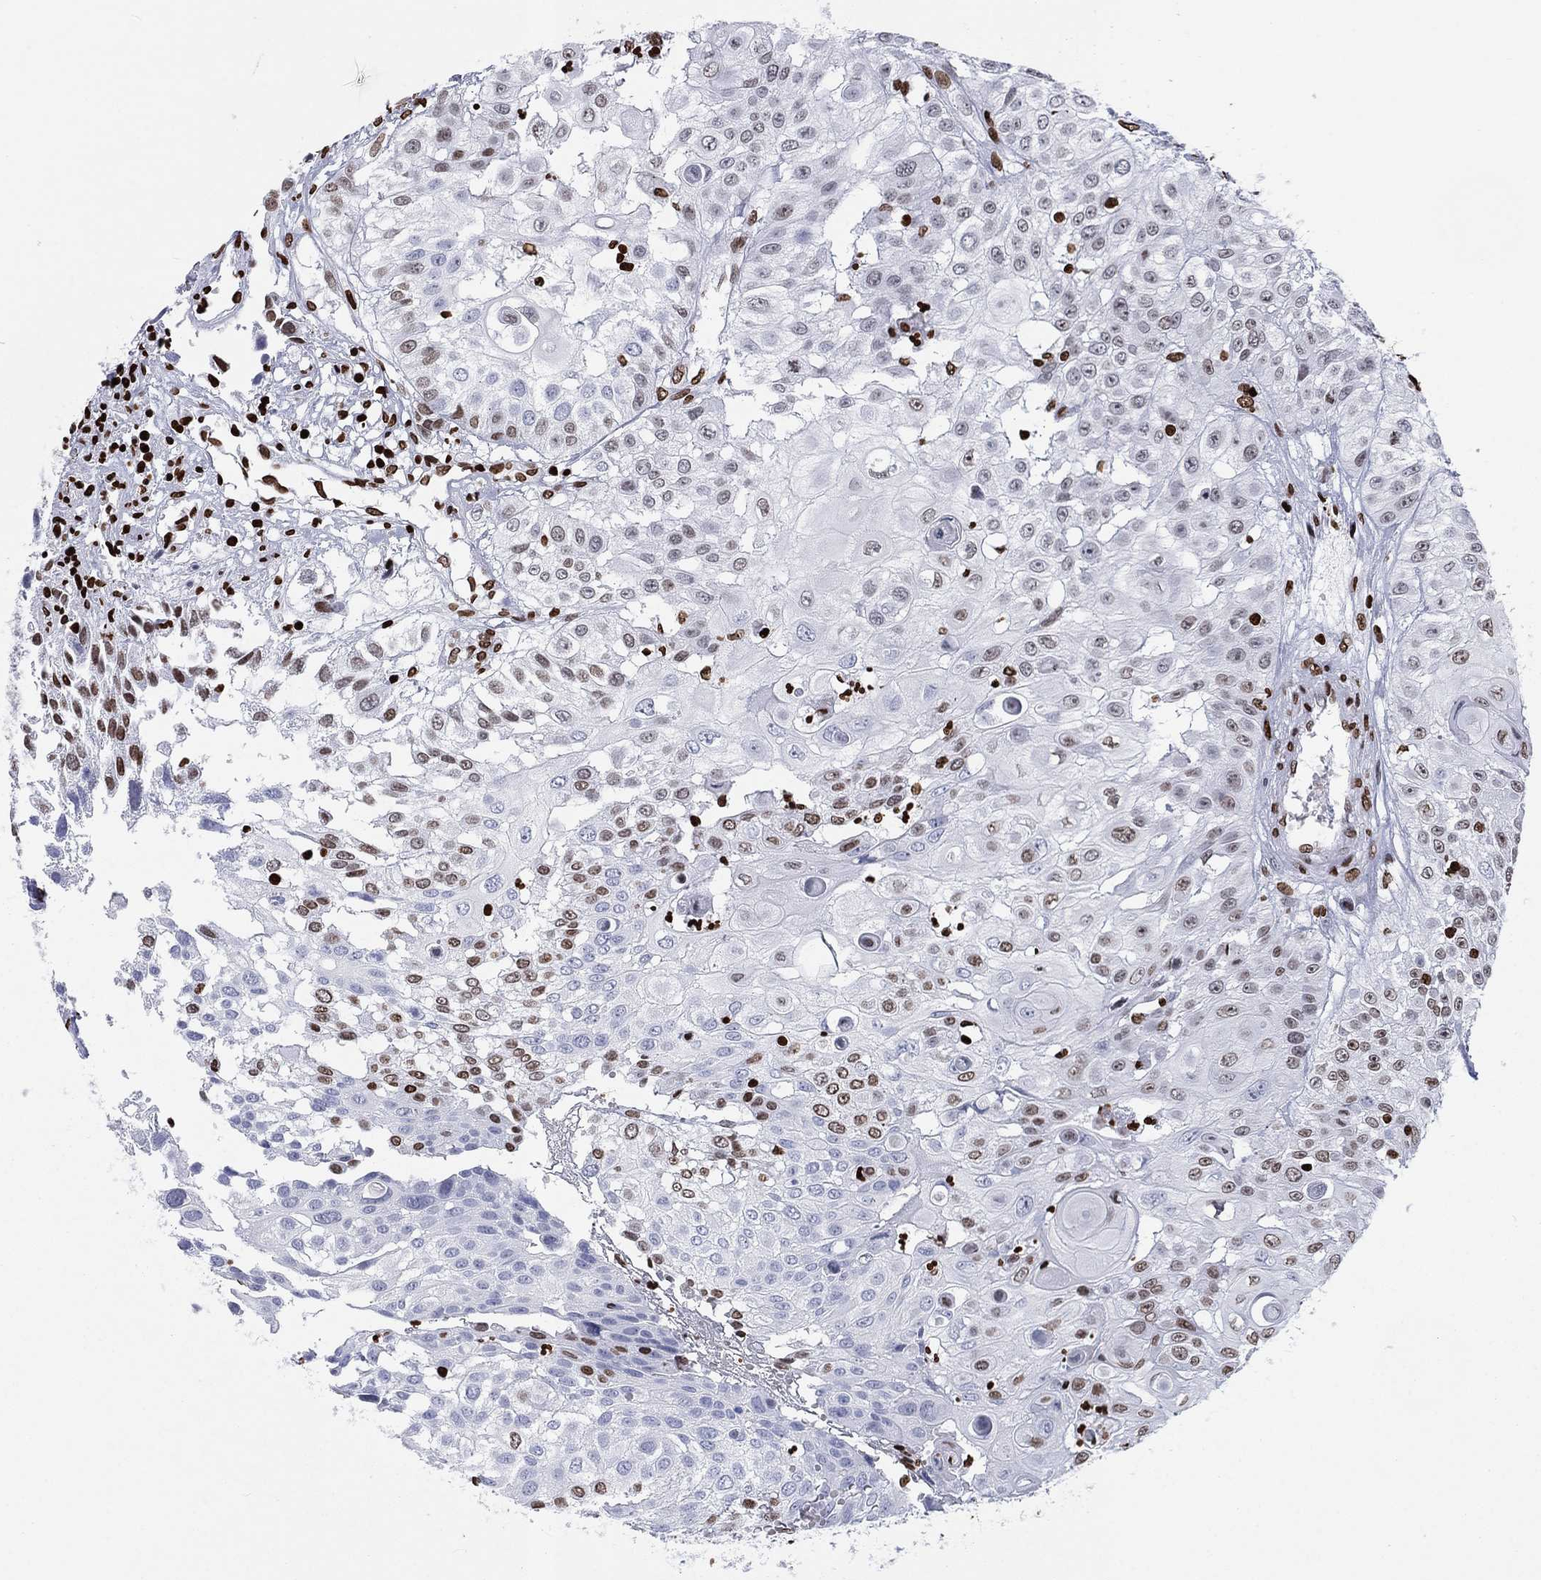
{"staining": {"intensity": "moderate", "quantity": "<25%", "location": "nuclear"}, "tissue": "urothelial cancer", "cell_type": "Tumor cells", "image_type": "cancer", "snomed": [{"axis": "morphology", "description": "Urothelial carcinoma, High grade"}, {"axis": "topography", "description": "Urinary bladder"}], "caption": "The image demonstrates immunohistochemical staining of urothelial cancer. There is moderate nuclear expression is present in approximately <25% of tumor cells.", "gene": "H1-5", "patient": {"sex": "female", "age": 79}}